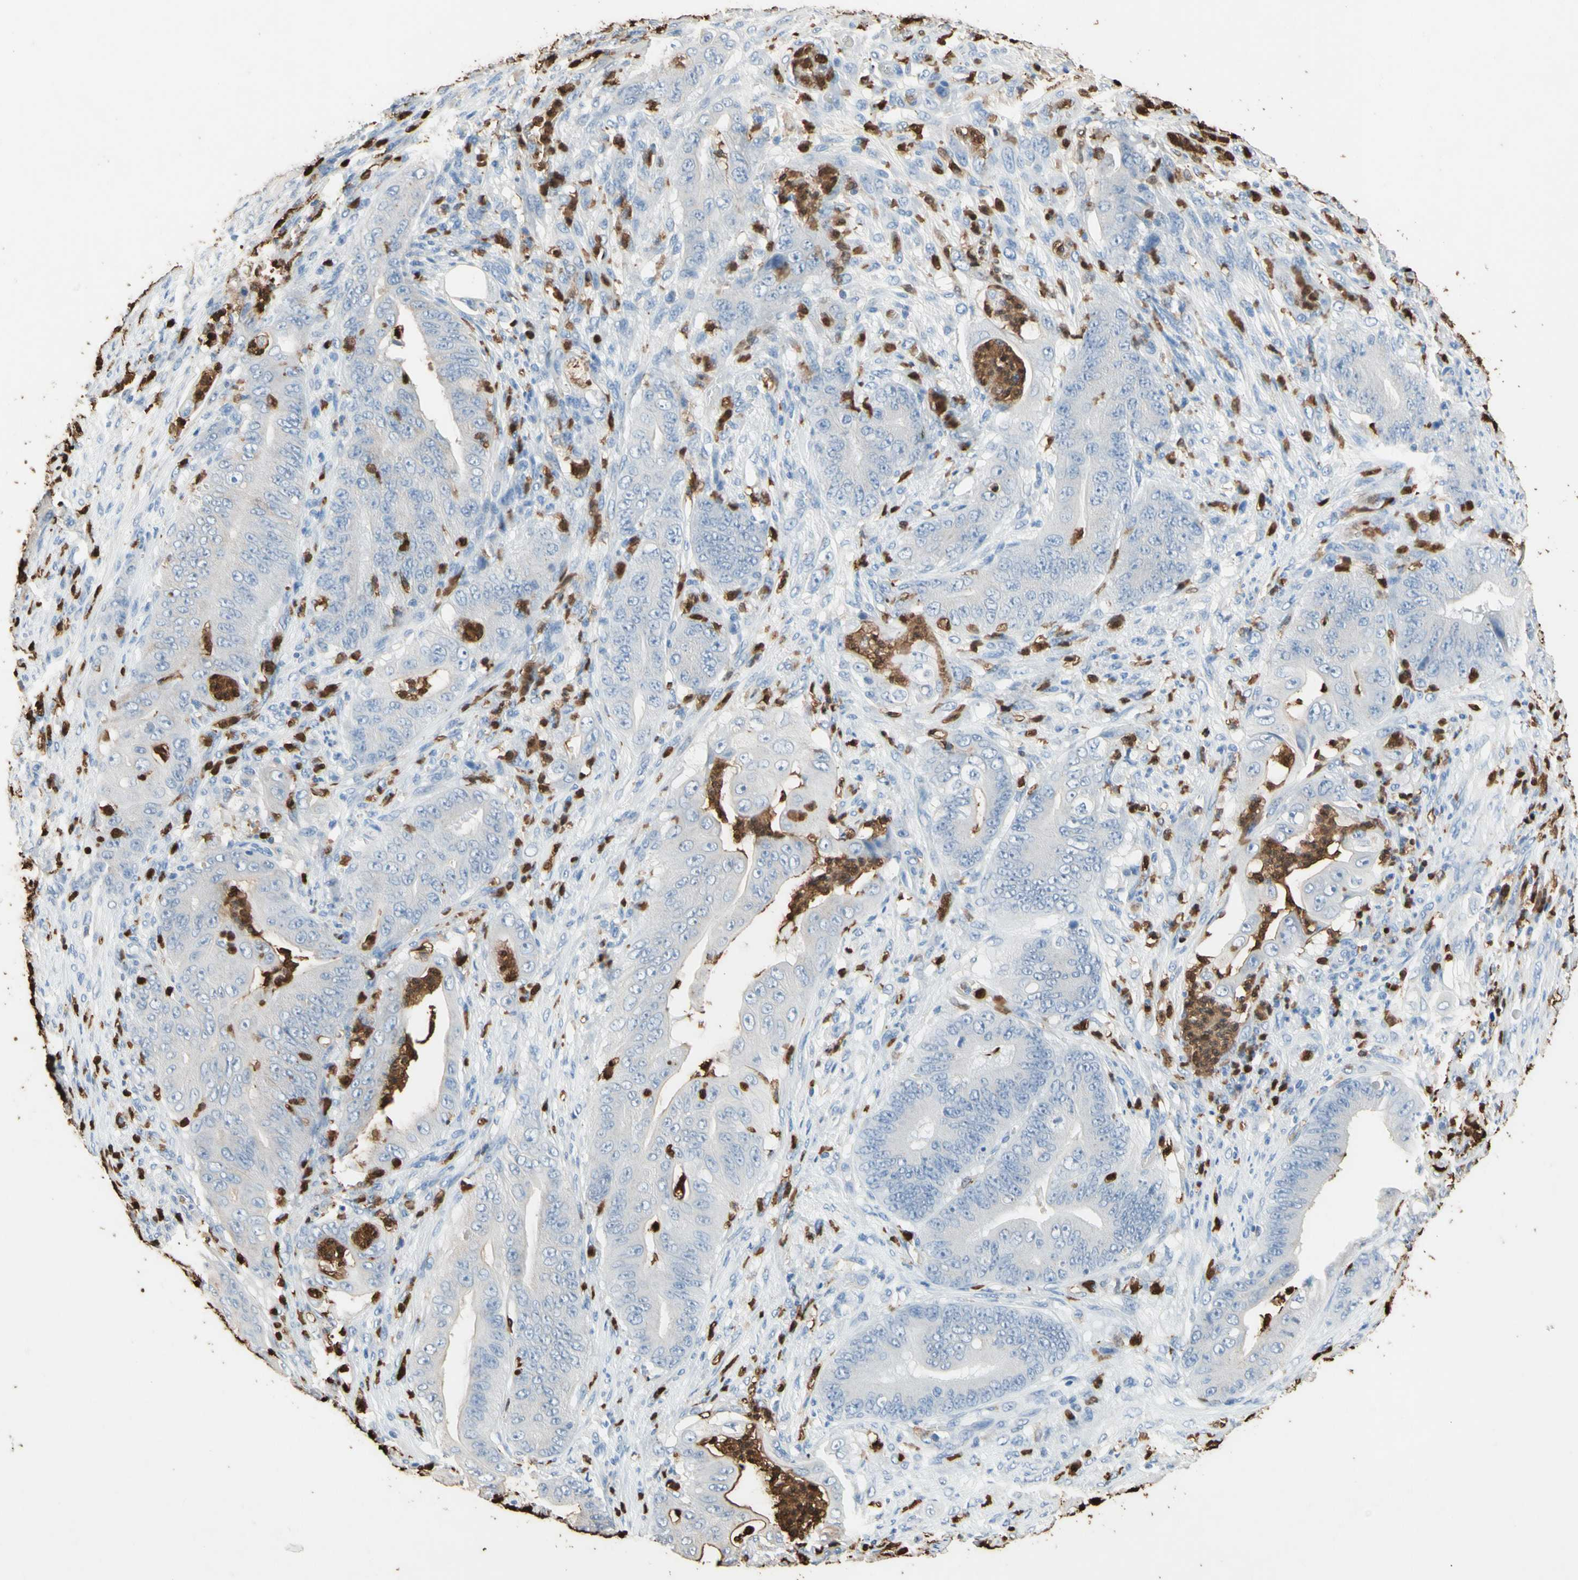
{"staining": {"intensity": "negative", "quantity": "none", "location": "none"}, "tissue": "stomach cancer", "cell_type": "Tumor cells", "image_type": "cancer", "snomed": [{"axis": "morphology", "description": "Adenocarcinoma, NOS"}, {"axis": "topography", "description": "Stomach"}], "caption": "A histopathology image of stomach adenocarcinoma stained for a protein shows no brown staining in tumor cells. (Stains: DAB immunohistochemistry with hematoxylin counter stain, Microscopy: brightfield microscopy at high magnification).", "gene": "NFKBIZ", "patient": {"sex": "female", "age": 73}}